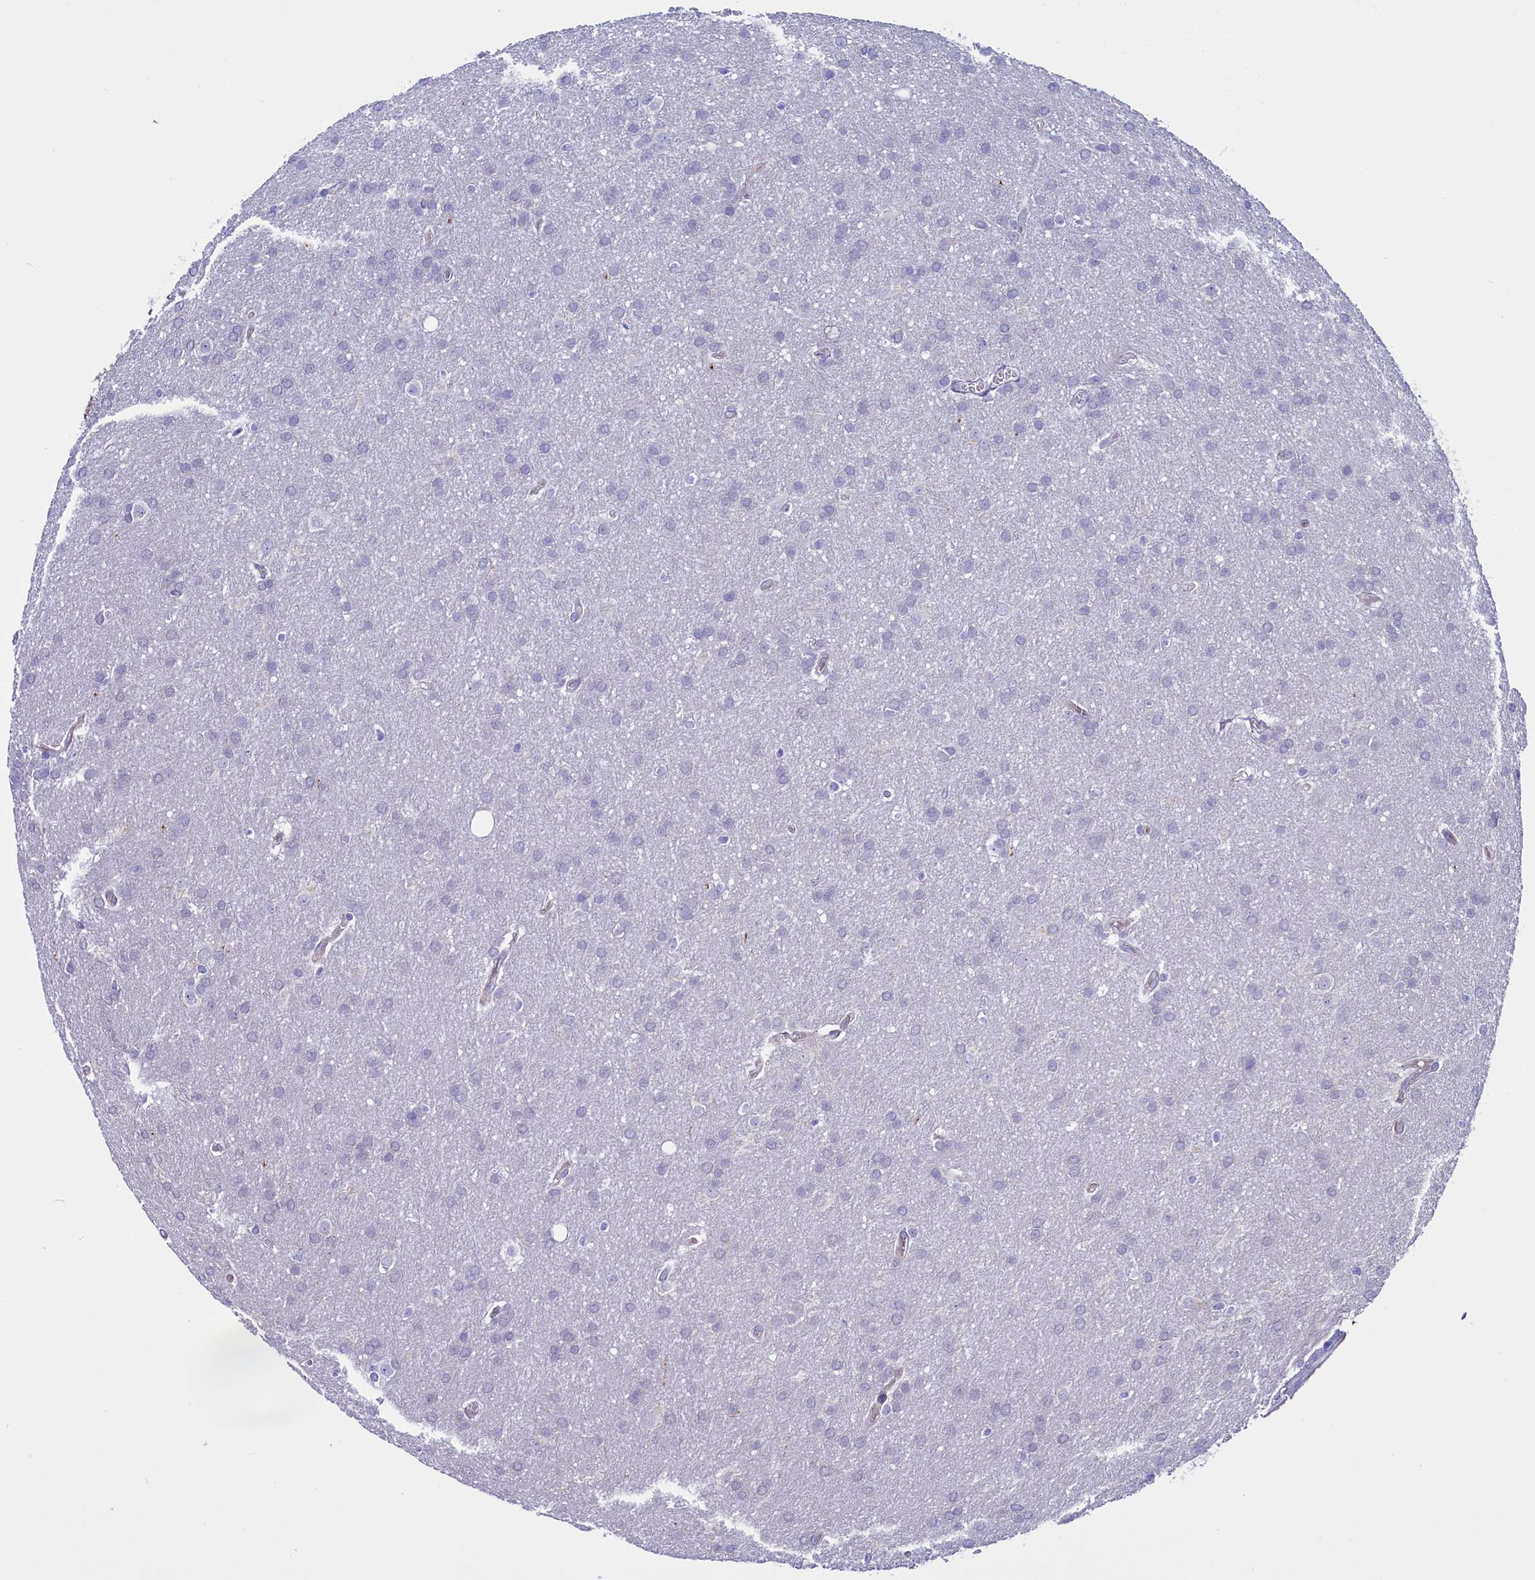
{"staining": {"intensity": "negative", "quantity": "none", "location": "none"}, "tissue": "glioma", "cell_type": "Tumor cells", "image_type": "cancer", "snomed": [{"axis": "morphology", "description": "Glioma, malignant, Low grade"}, {"axis": "topography", "description": "Brain"}], "caption": "An IHC histopathology image of malignant glioma (low-grade) is shown. There is no staining in tumor cells of malignant glioma (low-grade).", "gene": "PDILT", "patient": {"sex": "female", "age": 32}}